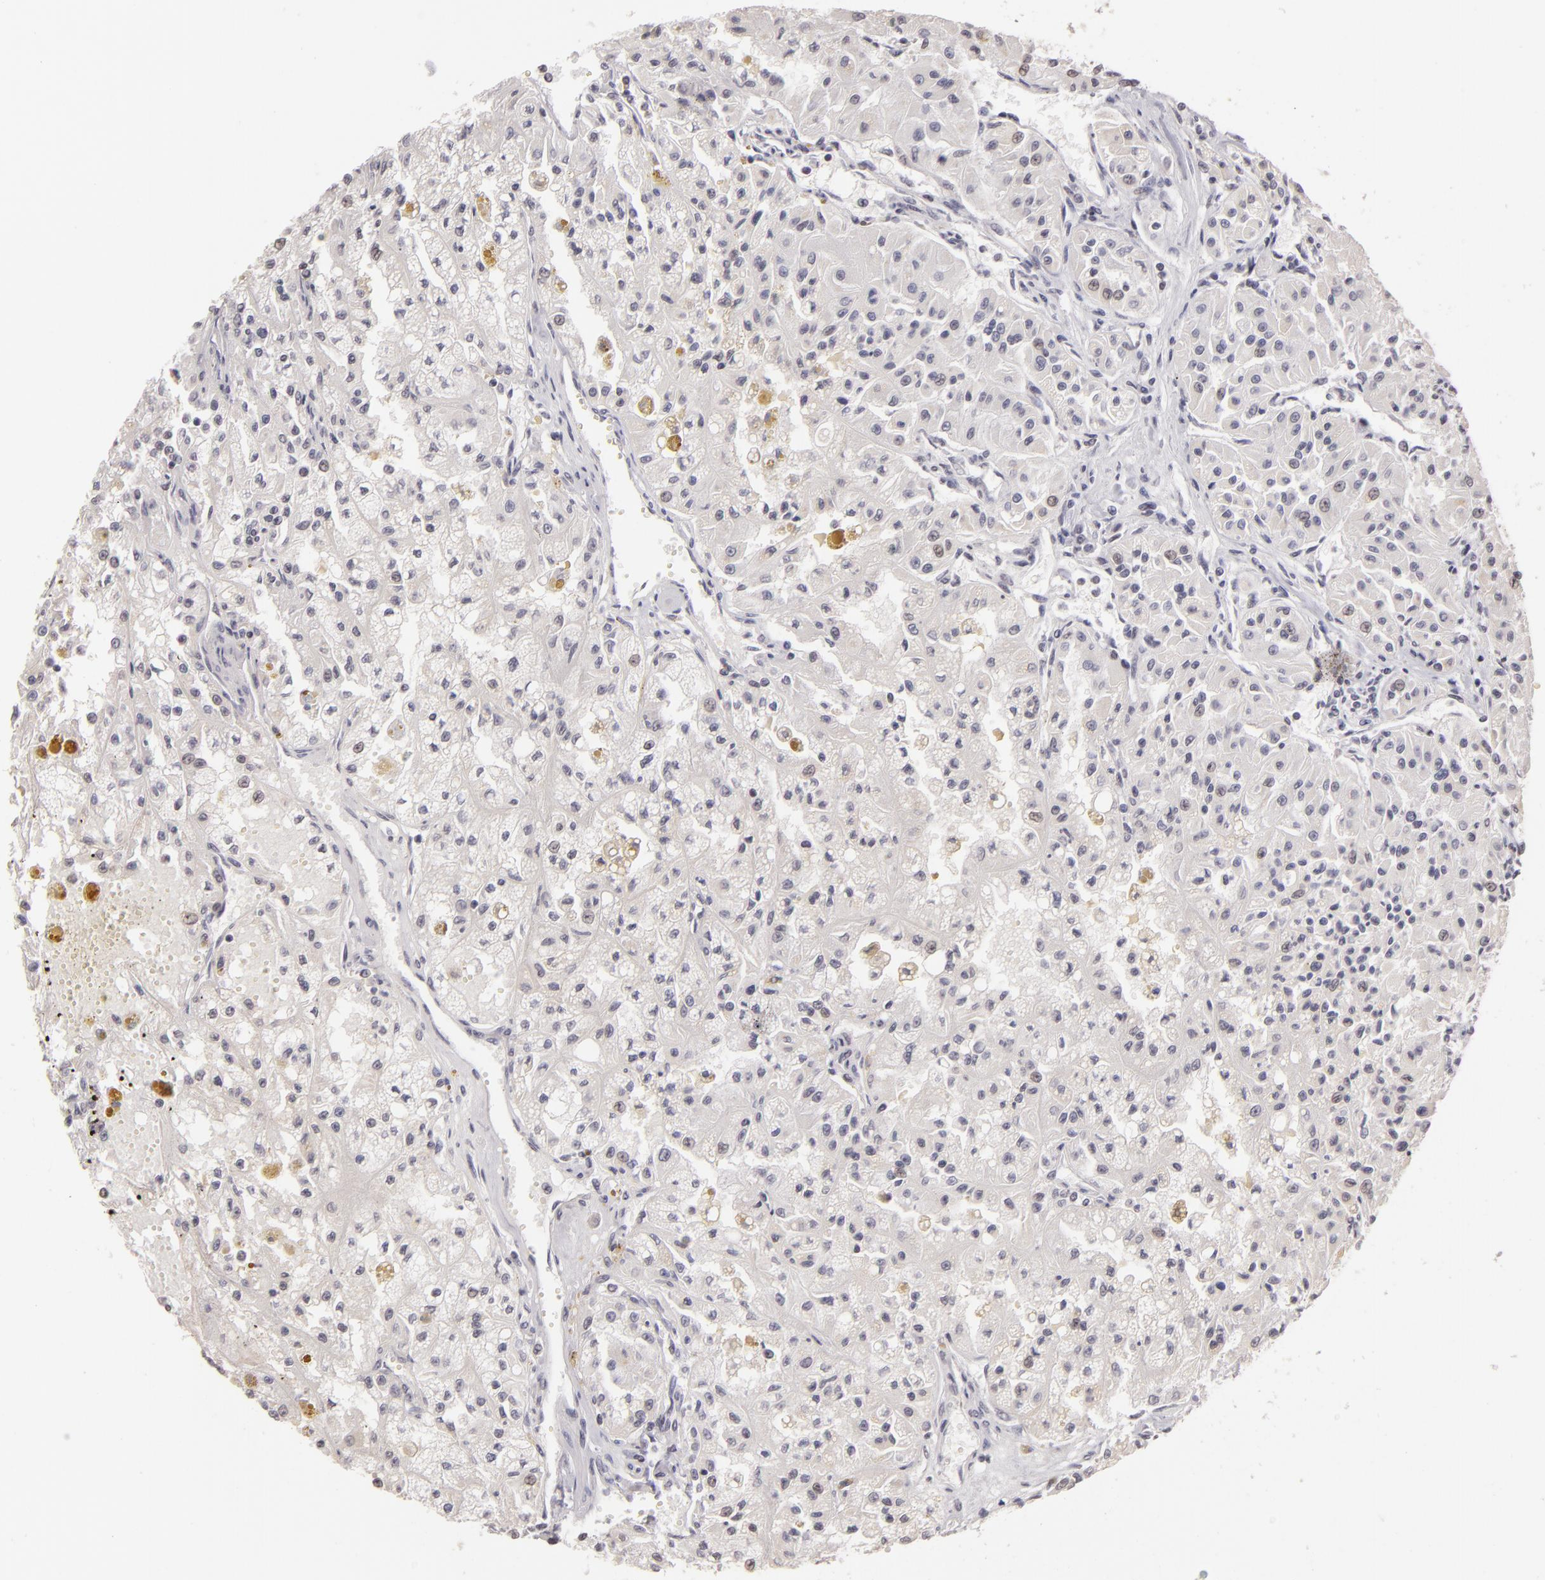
{"staining": {"intensity": "negative", "quantity": "none", "location": "none"}, "tissue": "renal cancer", "cell_type": "Tumor cells", "image_type": "cancer", "snomed": [{"axis": "morphology", "description": "Adenocarcinoma, NOS"}, {"axis": "topography", "description": "Kidney"}], "caption": "This image is of adenocarcinoma (renal) stained with IHC to label a protein in brown with the nuclei are counter-stained blue. There is no expression in tumor cells.", "gene": "INTS6", "patient": {"sex": "male", "age": 78}}